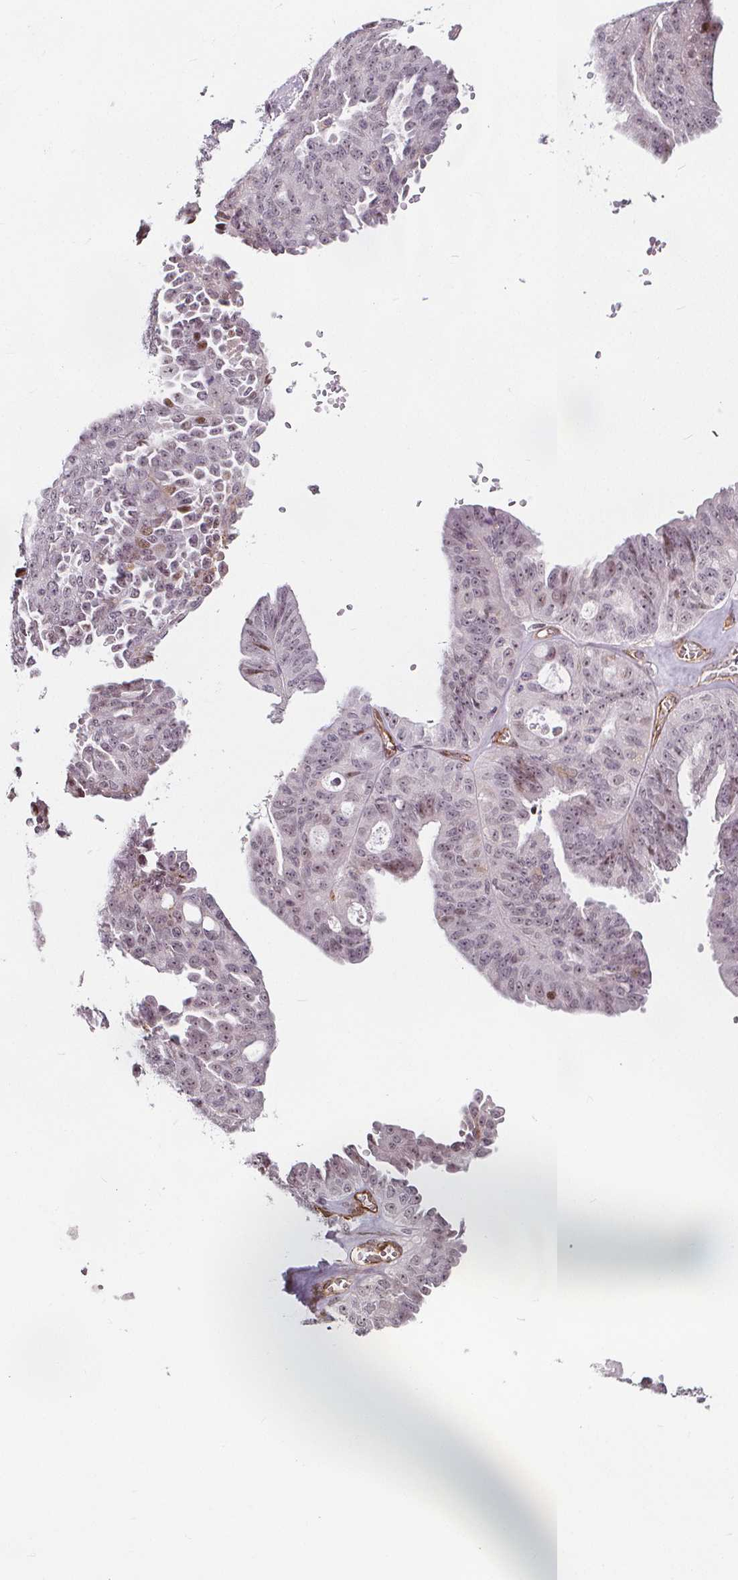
{"staining": {"intensity": "weak", "quantity": "25%-75%", "location": "nuclear"}, "tissue": "ovarian cancer", "cell_type": "Tumor cells", "image_type": "cancer", "snomed": [{"axis": "morphology", "description": "Cystadenocarcinoma, serous, NOS"}, {"axis": "topography", "description": "Ovary"}], "caption": "A photomicrograph showing weak nuclear positivity in about 25%-75% of tumor cells in serous cystadenocarcinoma (ovarian), as visualized by brown immunohistochemical staining.", "gene": "HAS1", "patient": {"sex": "female", "age": 71}}